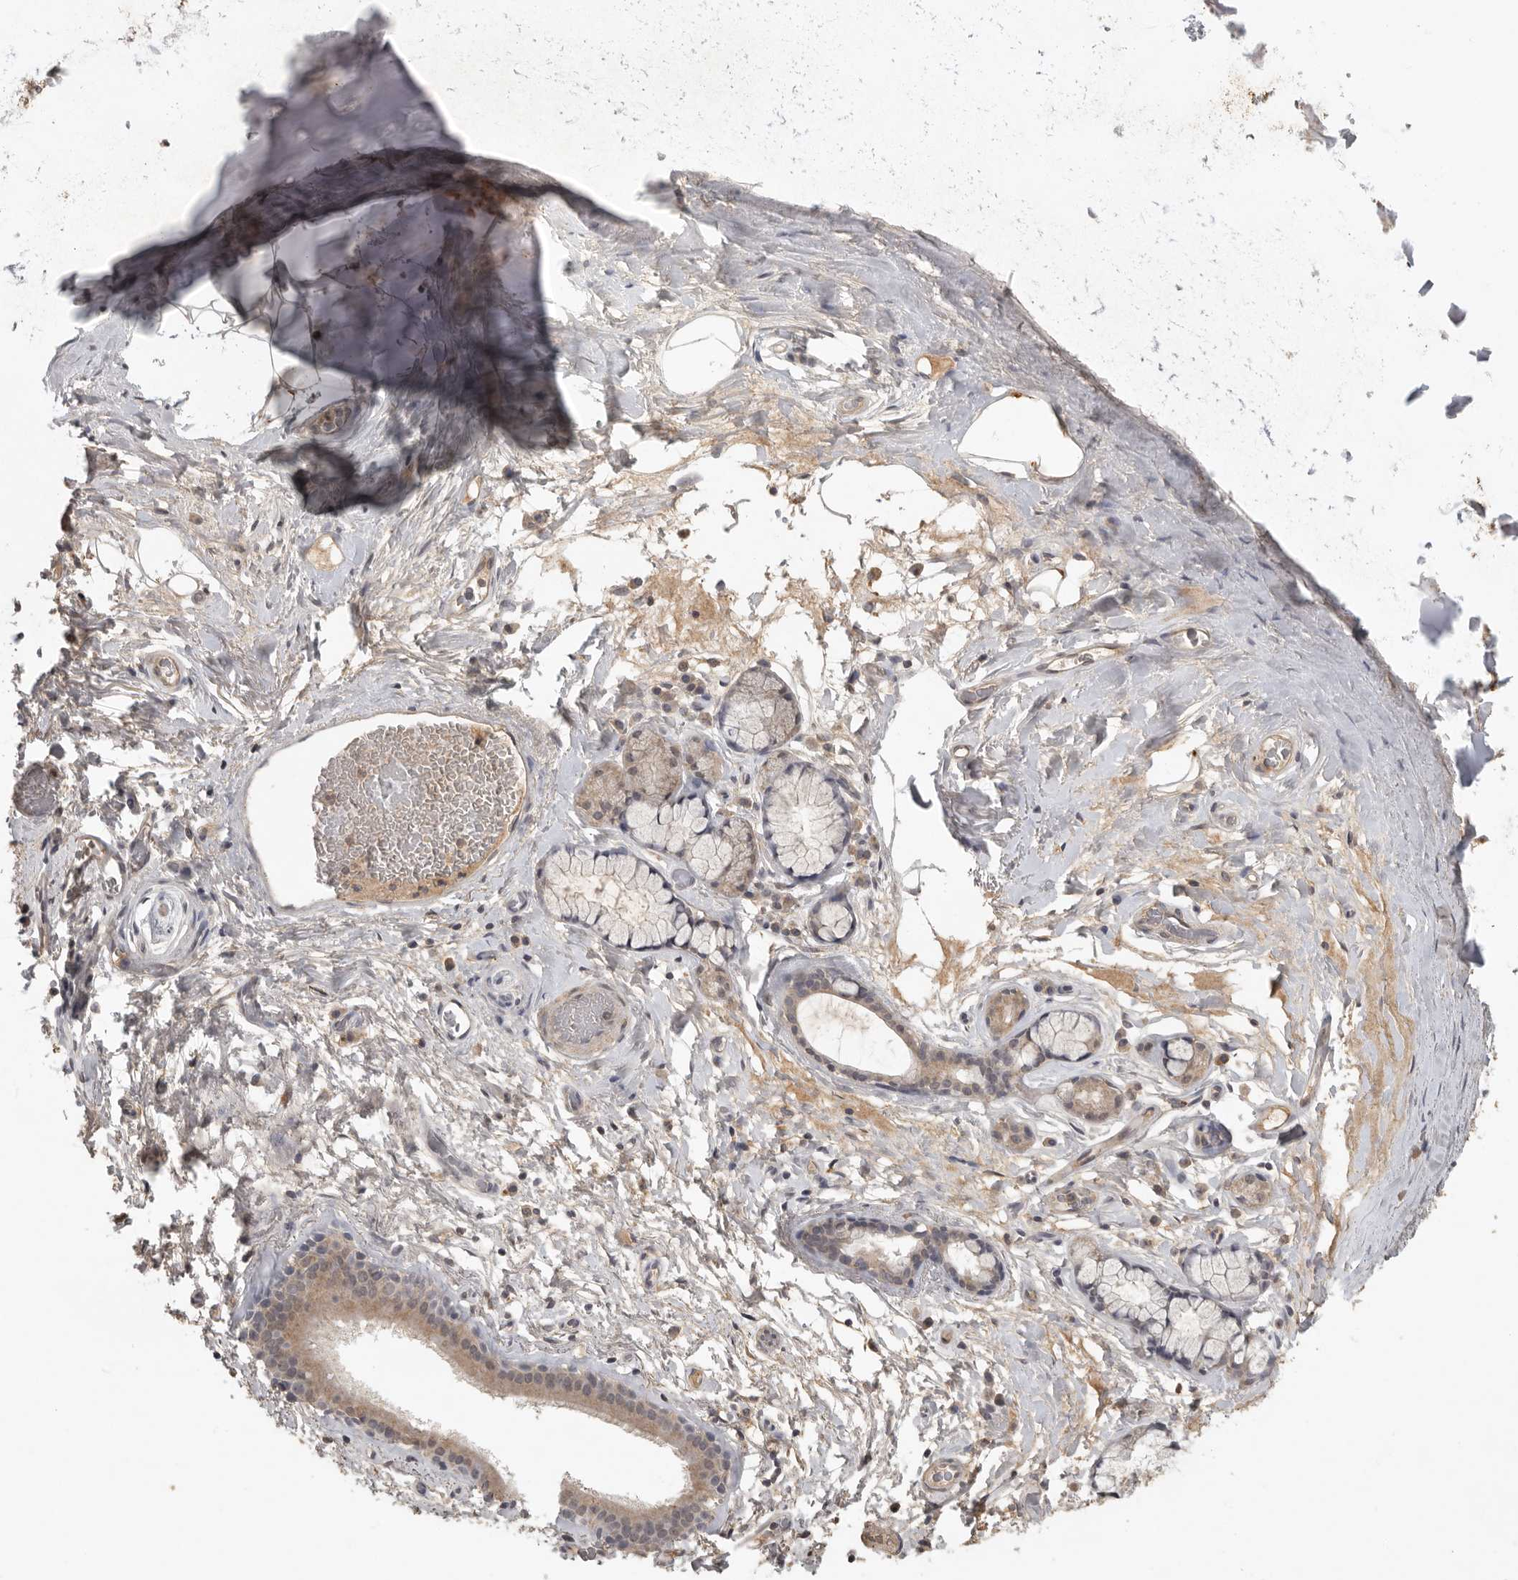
{"staining": {"intensity": "negative", "quantity": "none", "location": "none"}, "tissue": "adipose tissue", "cell_type": "Adipocytes", "image_type": "normal", "snomed": [{"axis": "morphology", "description": "Normal tissue, NOS"}, {"axis": "topography", "description": "Cartilage tissue"}], "caption": "Immunohistochemistry (IHC) micrograph of benign adipose tissue: adipose tissue stained with DAB shows no significant protein positivity in adipocytes.", "gene": "ADAMTS4", "patient": {"sex": "female", "age": 63}}